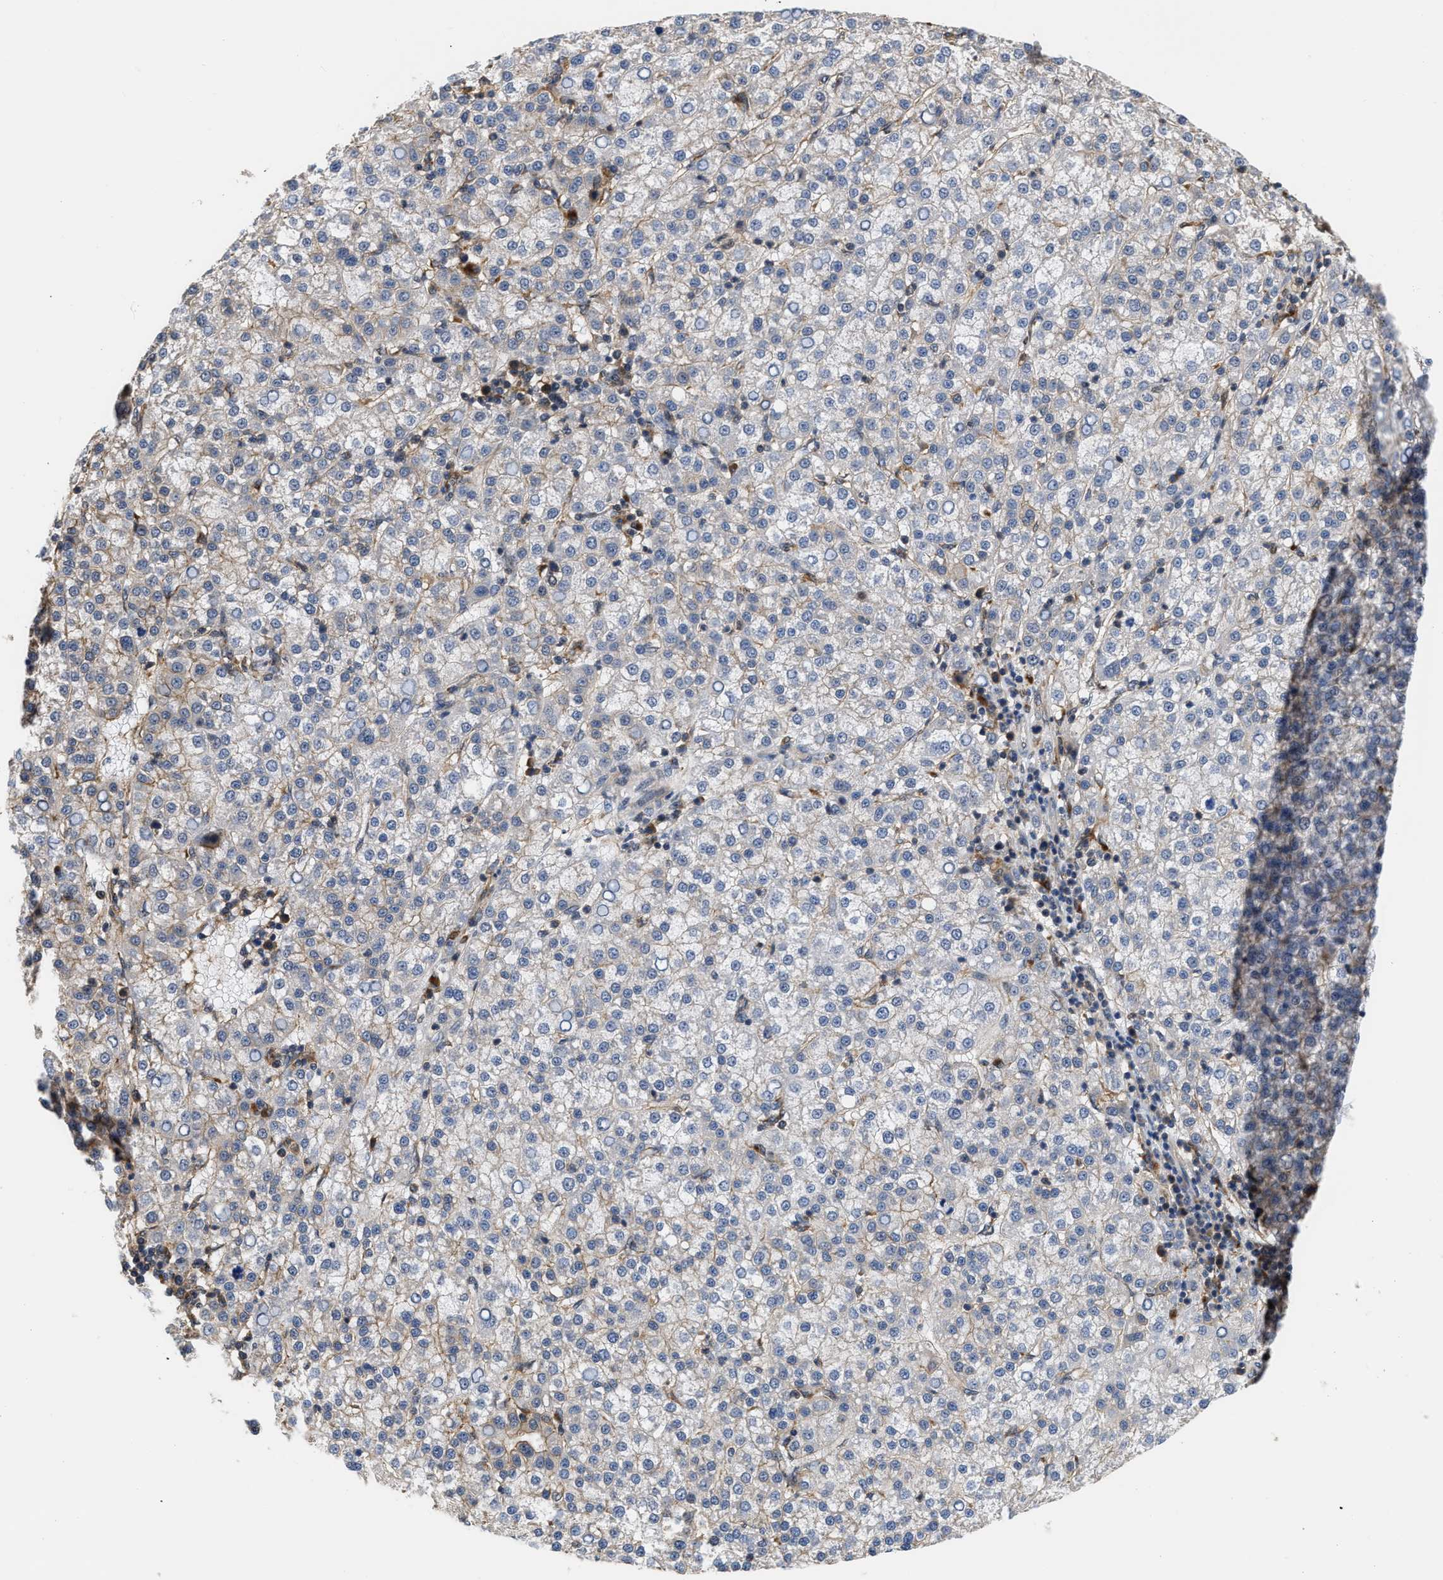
{"staining": {"intensity": "negative", "quantity": "none", "location": "none"}, "tissue": "liver cancer", "cell_type": "Tumor cells", "image_type": "cancer", "snomed": [{"axis": "morphology", "description": "Carcinoma, Hepatocellular, NOS"}, {"axis": "topography", "description": "Liver"}], "caption": "DAB (3,3'-diaminobenzidine) immunohistochemical staining of human liver cancer reveals no significant staining in tumor cells. Nuclei are stained in blue.", "gene": "SCAI", "patient": {"sex": "female", "age": 58}}